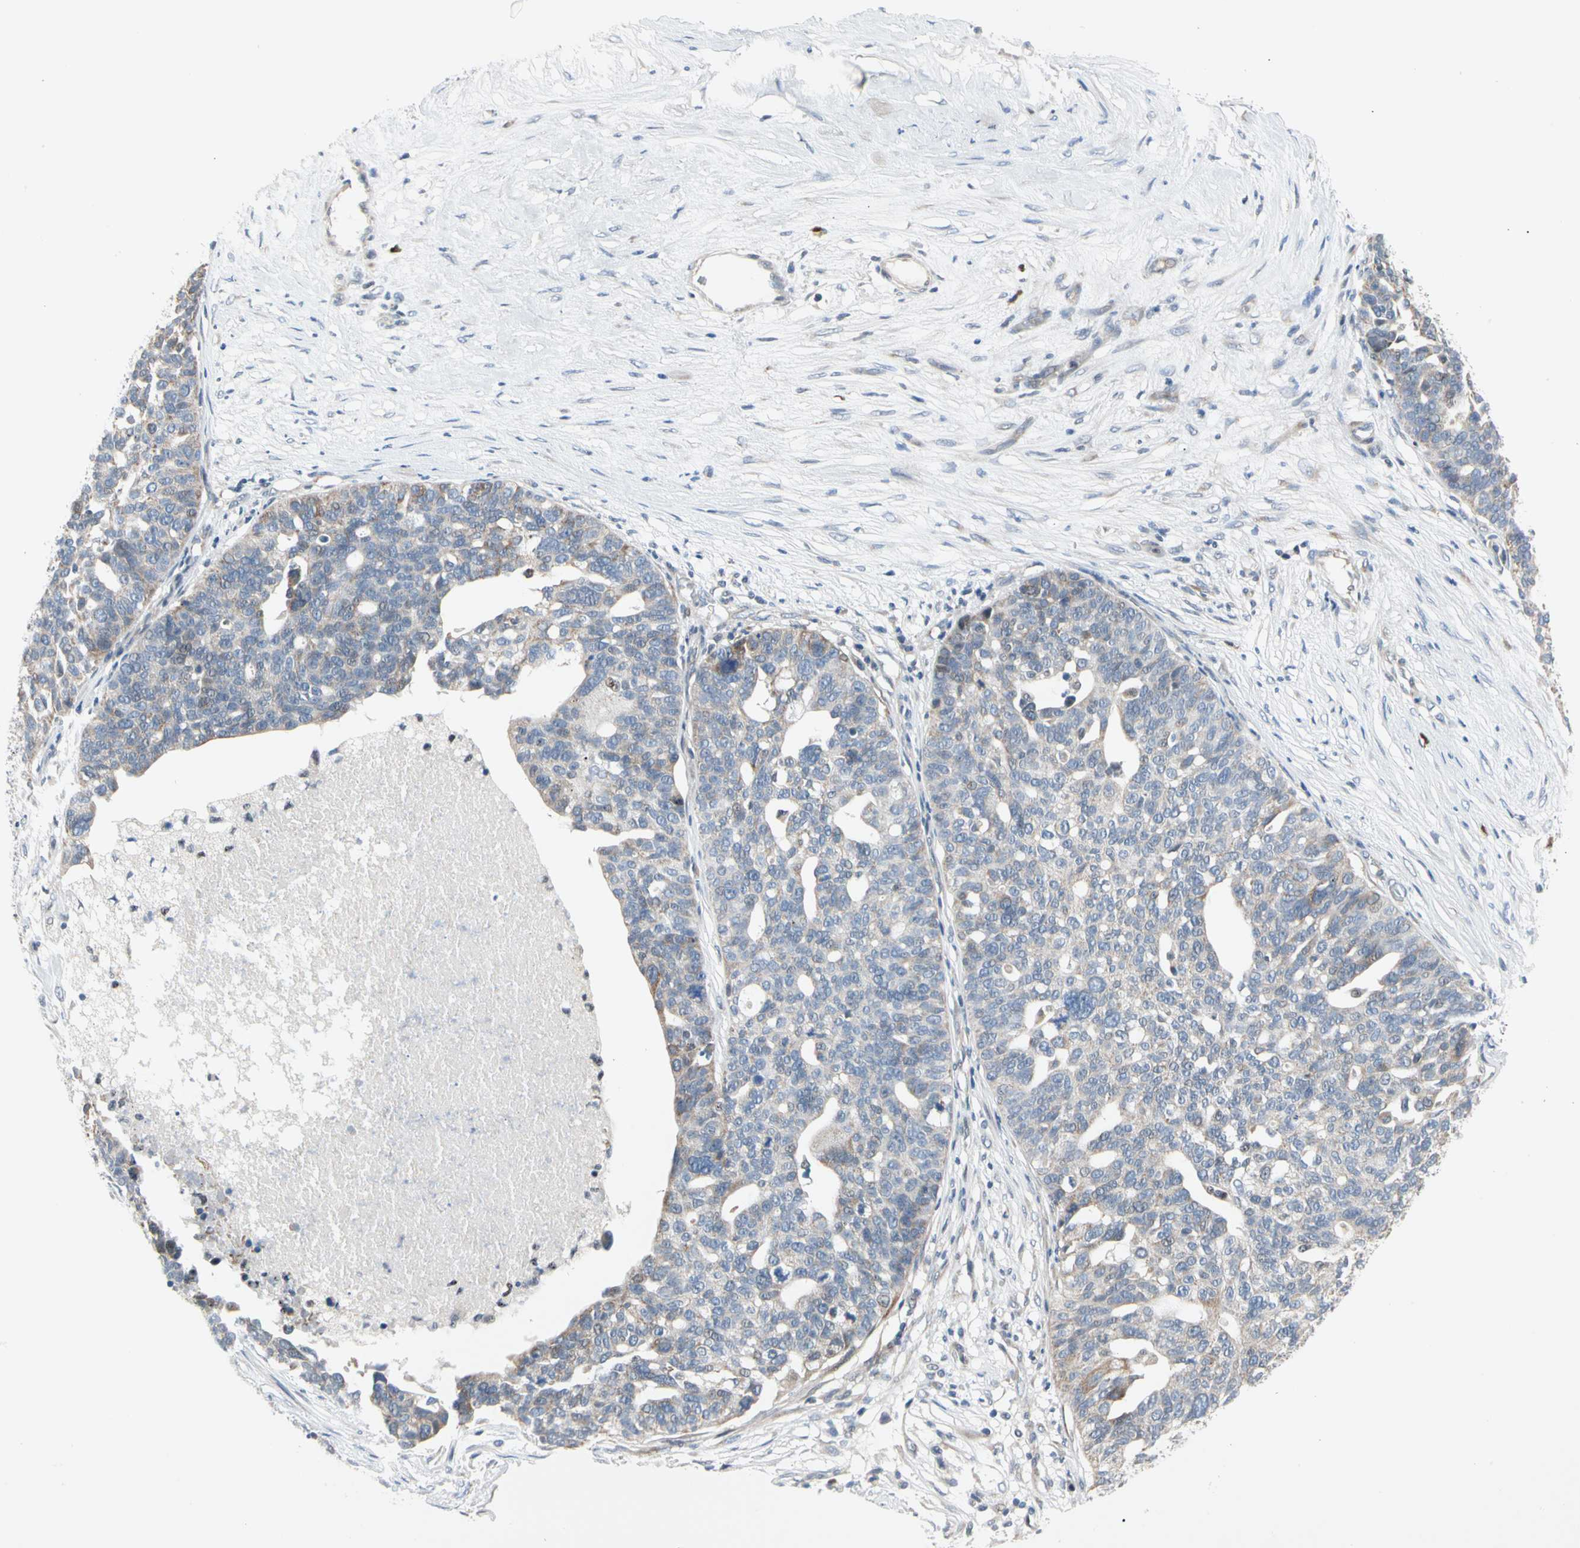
{"staining": {"intensity": "weak", "quantity": "25%-75%", "location": "cytoplasmic/membranous"}, "tissue": "ovarian cancer", "cell_type": "Tumor cells", "image_type": "cancer", "snomed": [{"axis": "morphology", "description": "Cystadenocarcinoma, serous, NOS"}, {"axis": "topography", "description": "Ovary"}], "caption": "Immunohistochemical staining of human ovarian serous cystadenocarcinoma demonstrates weak cytoplasmic/membranous protein positivity in about 25%-75% of tumor cells.", "gene": "MARK1", "patient": {"sex": "female", "age": 59}}